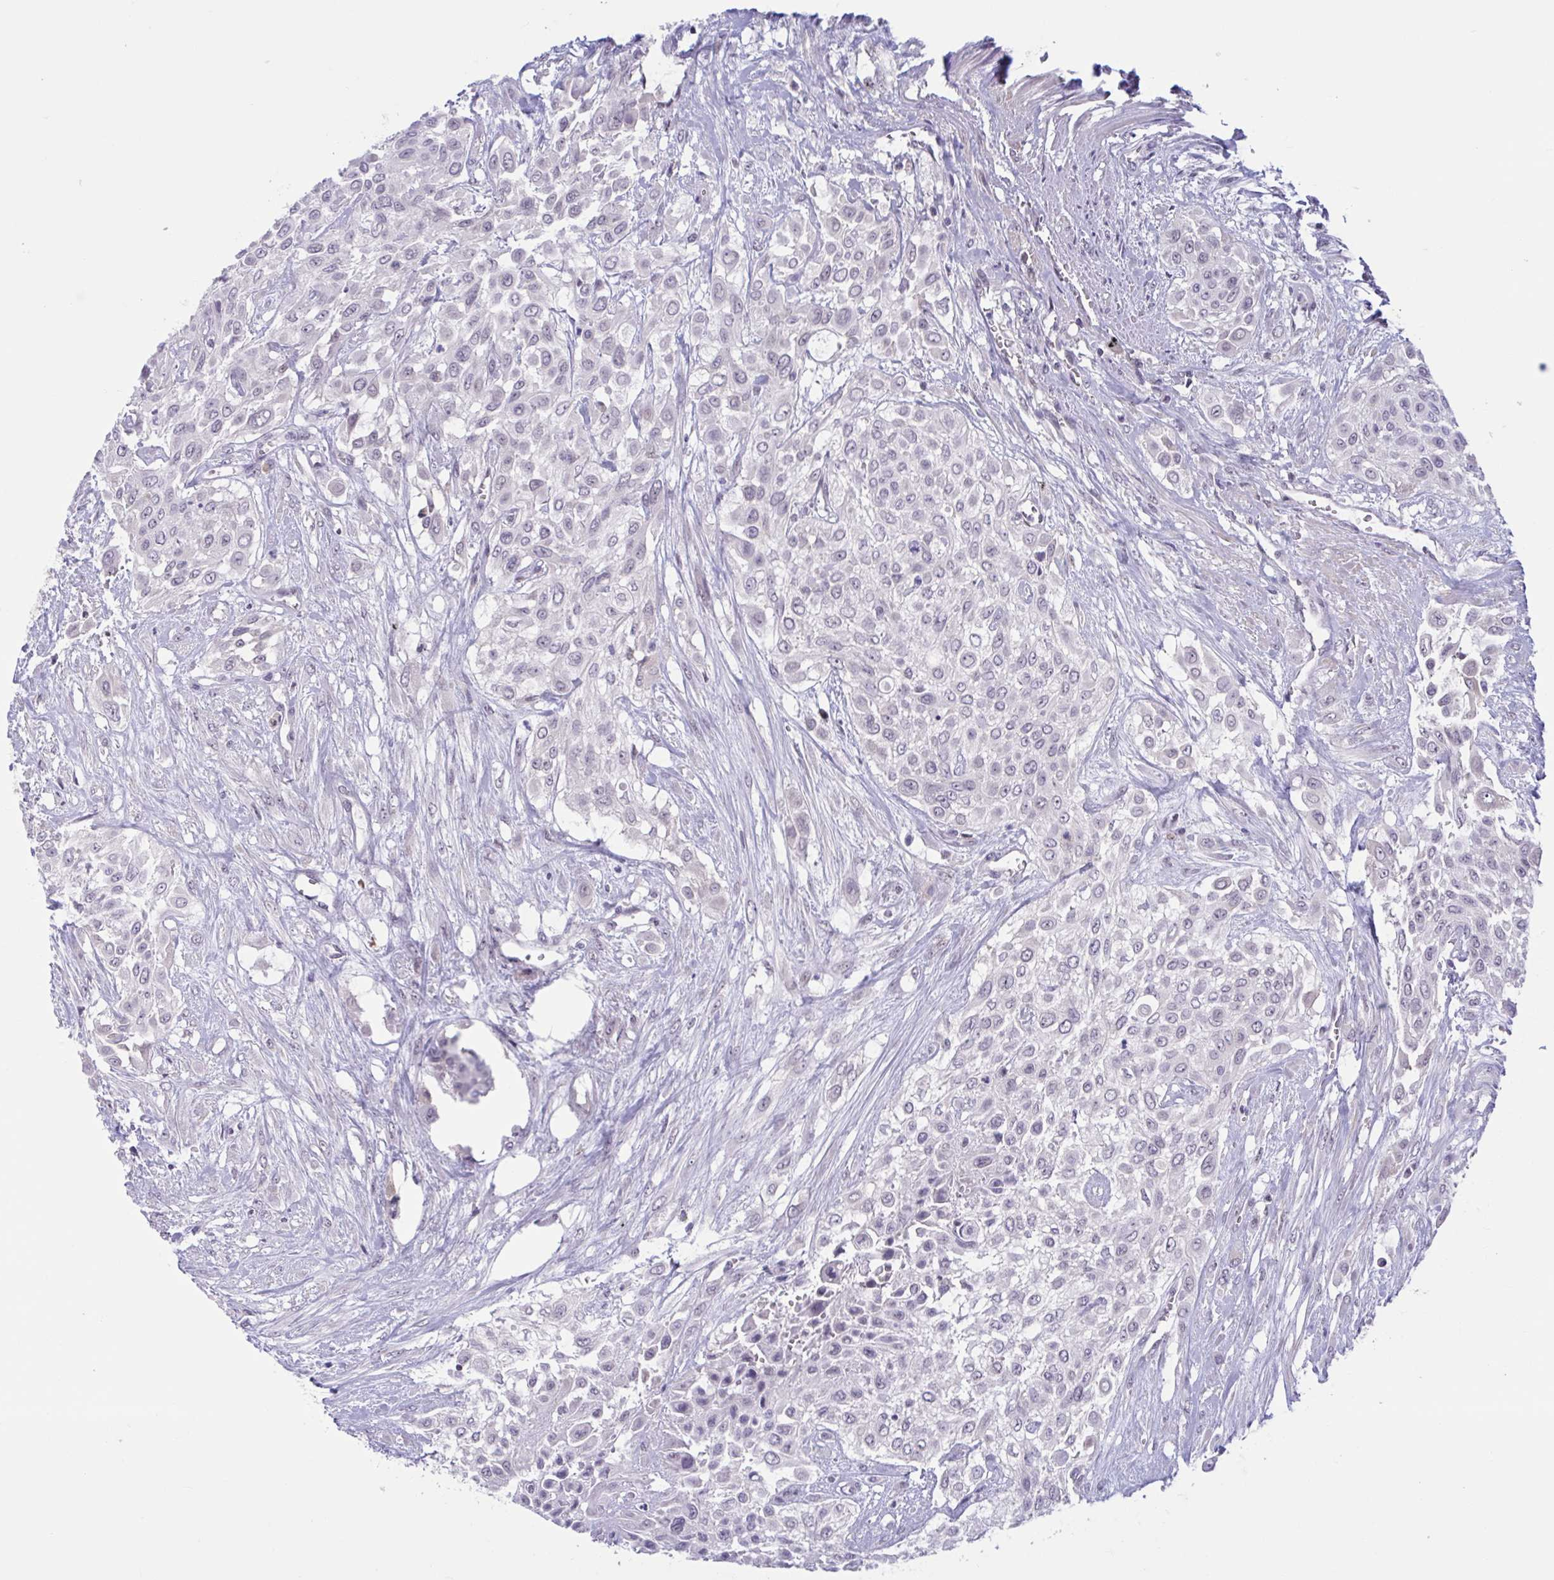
{"staining": {"intensity": "negative", "quantity": "none", "location": "none"}, "tissue": "urothelial cancer", "cell_type": "Tumor cells", "image_type": "cancer", "snomed": [{"axis": "morphology", "description": "Urothelial carcinoma, High grade"}, {"axis": "topography", "description": "Urinary bladder"}], "caption": "The histopathology image exhibits no significant positivity in tumor cells of urothelial cancer.", "gene": "CNGB3", "patient": {"sex": "male", "age": 57}}